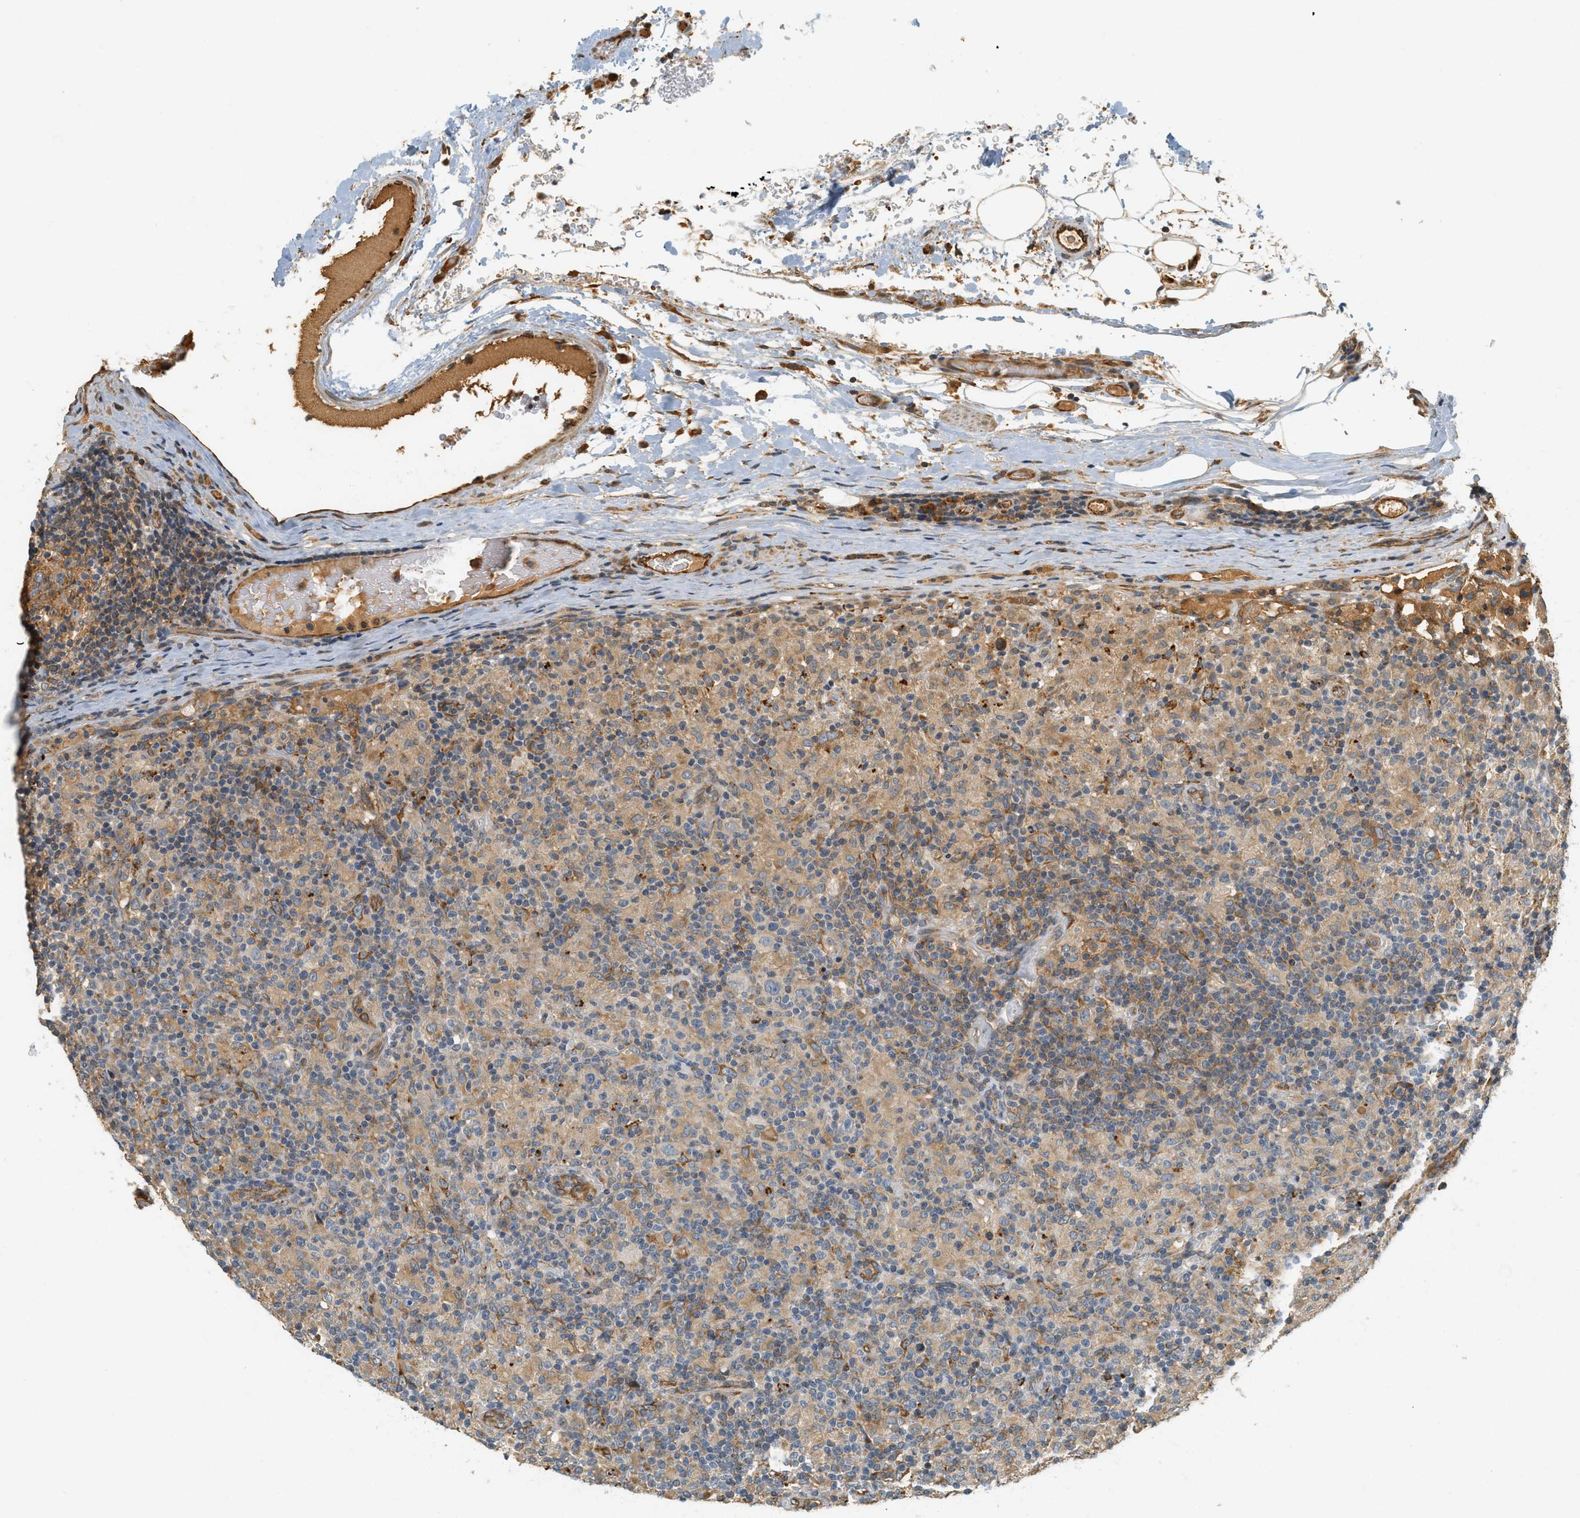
{"staining": {"intensity": "weak", "quantity": ">75%", "location": "cytoplasmic/membranous"}, "tissue": "lymphoma", "cell_type": "Tumor cells", "image_type": "cancer", "snomed": [{"axis": "morphology", "description": "Hodgkin's disease, NOS"}, {"axis": "topography", "description": "Lymph node"}], "caption": "Immunohistochemical staining of human Hodgkin's disease displays low levels of weak cytoplasmic/membranous staining in approximately >75% of tumor cells.", "gene": "PDK1", "patient": {"sex": "male", "age": 70}}